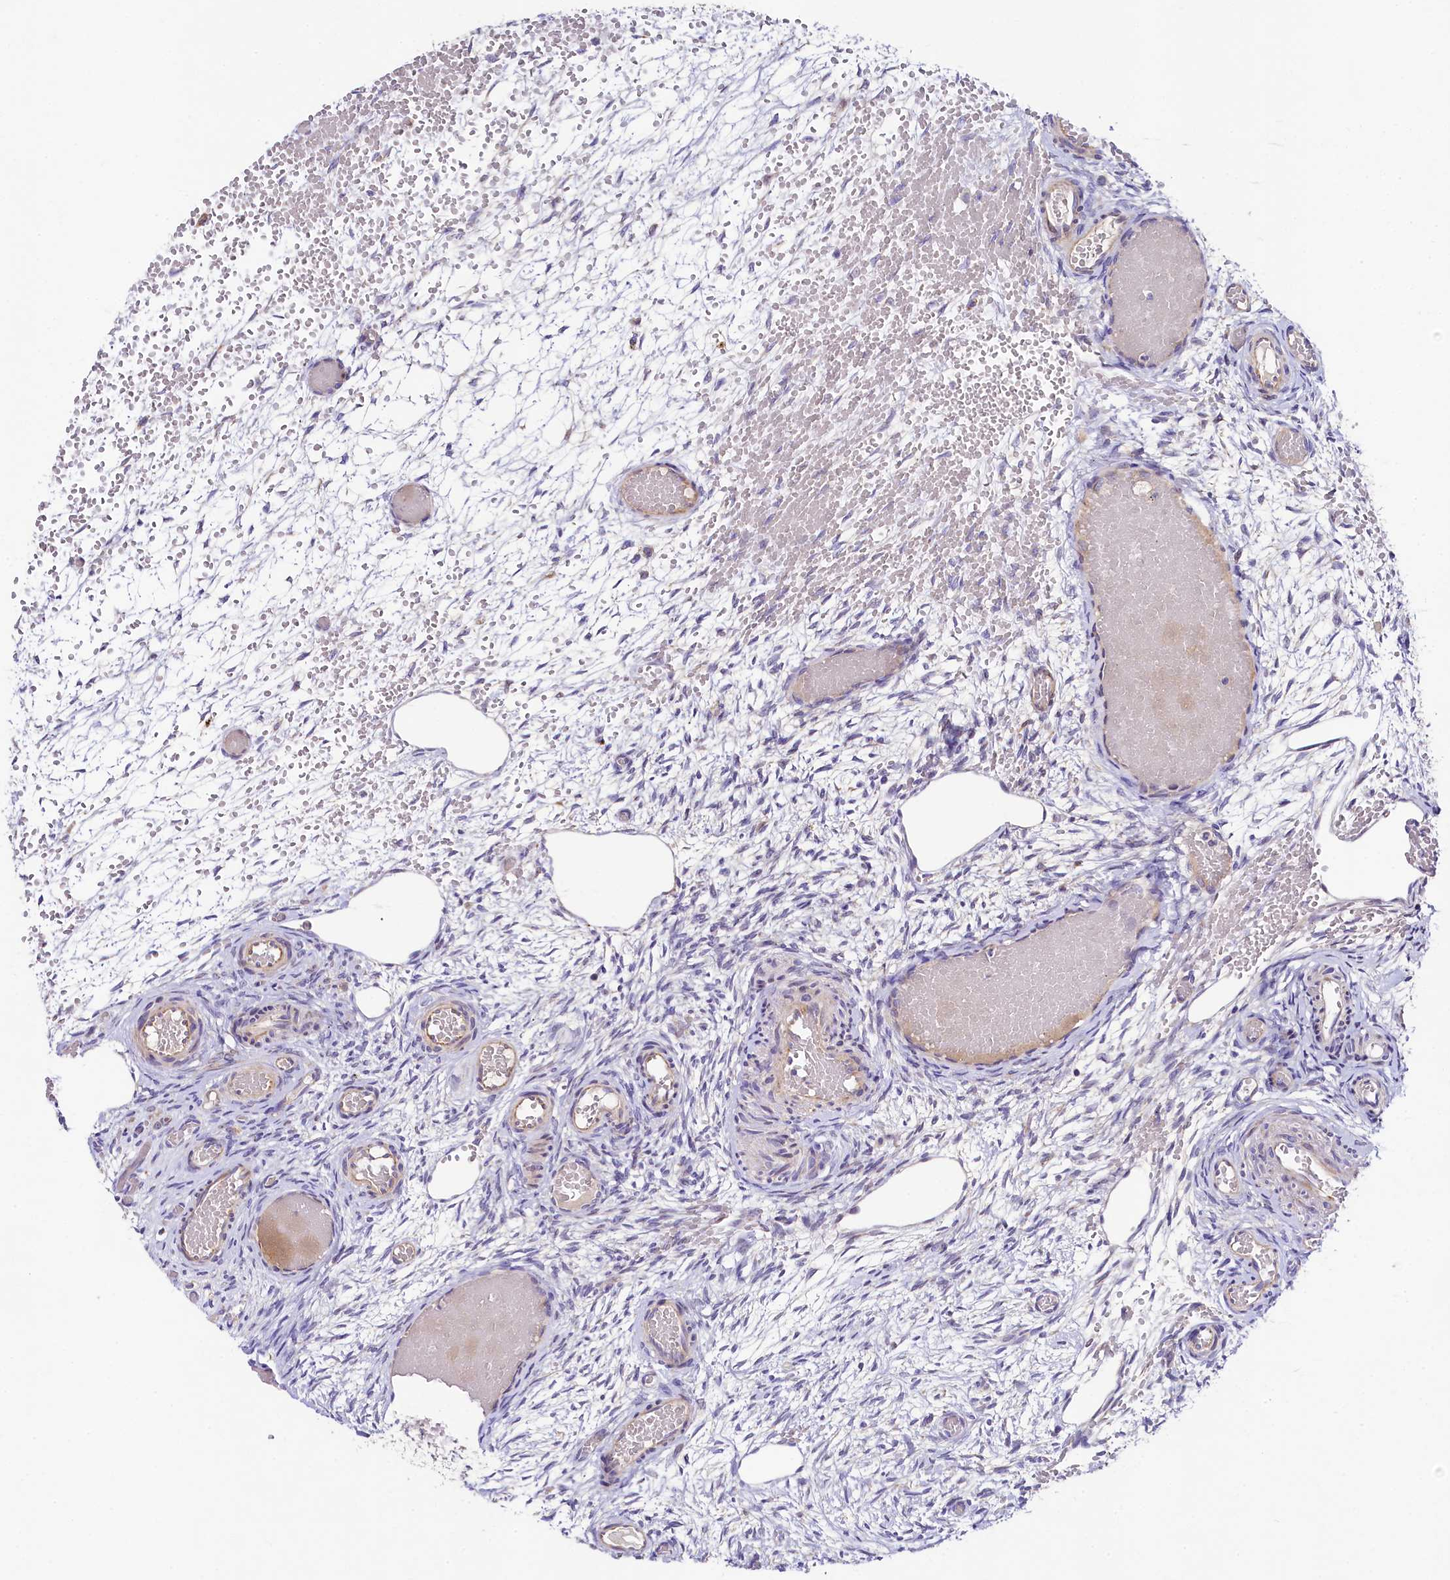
{"staining": {"intensity": "weak", "quantity": "25%-75%", "location": "cytoplasmic/membranous"}, "tissue": "ovary", "cell_type": "Ovarian stroma cells", "image_type": "normal", "snomed": [{"axis": "morphology", "description": "Adenocarcinoma, NOS"}, {"axis": "topography", "description": "Endometrium"}], "caption": "This photomicrograph shows IHC staining of normal ovary, with low weak cytoplasmic/membranous positivity in approximately 25%-75% of ovarian stroma cells.", "gene": "FXYD6", "patient": {"sex": "female", "age": 32}}